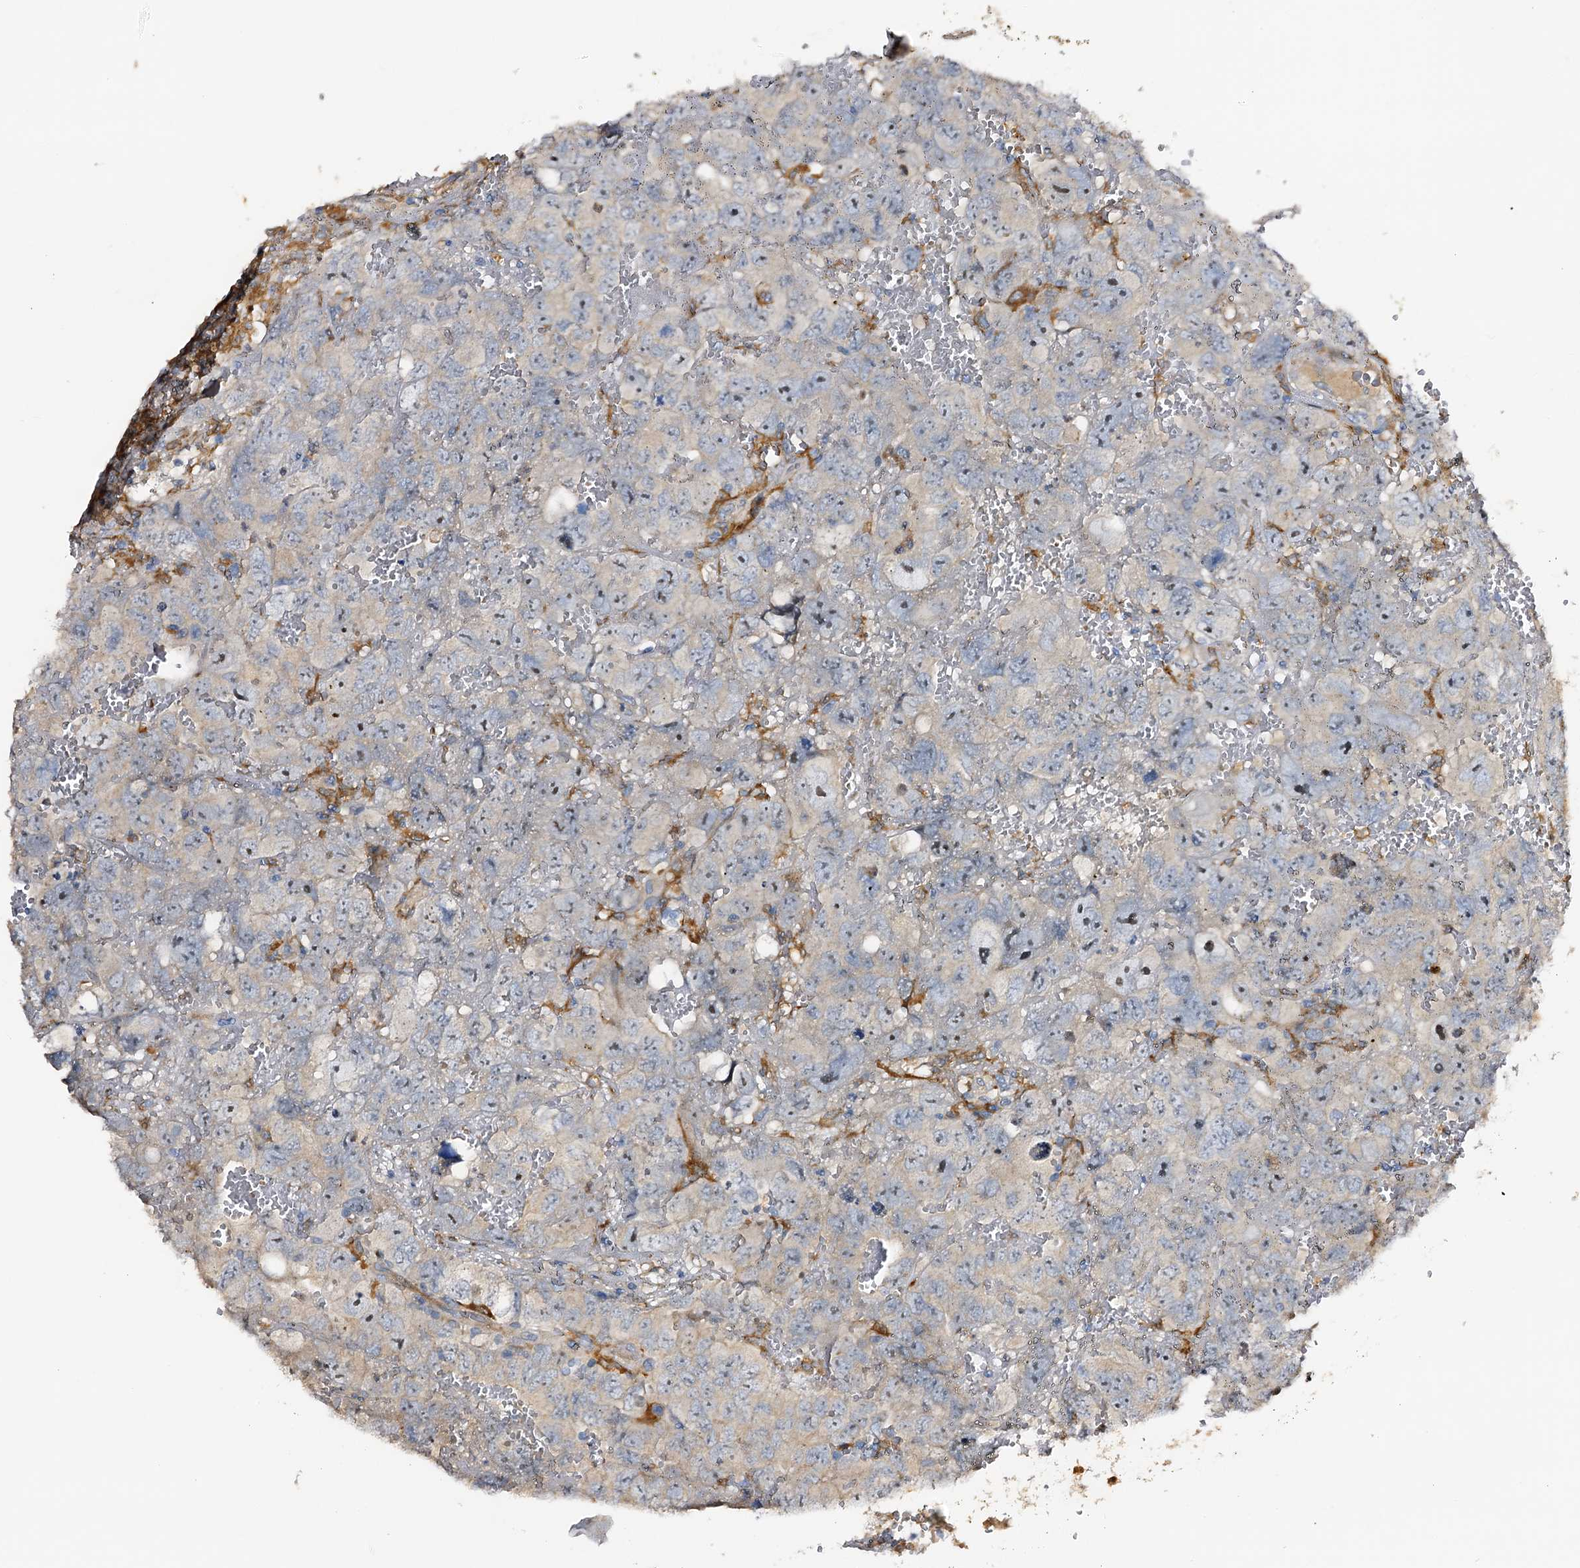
{"staining": {"intensity": "negative", "quantity": "none", "location": "none"}, "tissue": "testis cancer", "cell_type": "Tumor cells", "image_type": "cancer", "snomed": [{"axis": "morphology", "description": "Carcinoma, Embryonal, NOS"}, {"axis": "topography", "description": "Testis"}], "caption": "DAB immunohistochemical staining of human testis cancer (embryonal carcinoma) reveals no significant expression in tumor cells.", "gene": "DMXL2", "patient": {"sex": "male", "age": 45}}